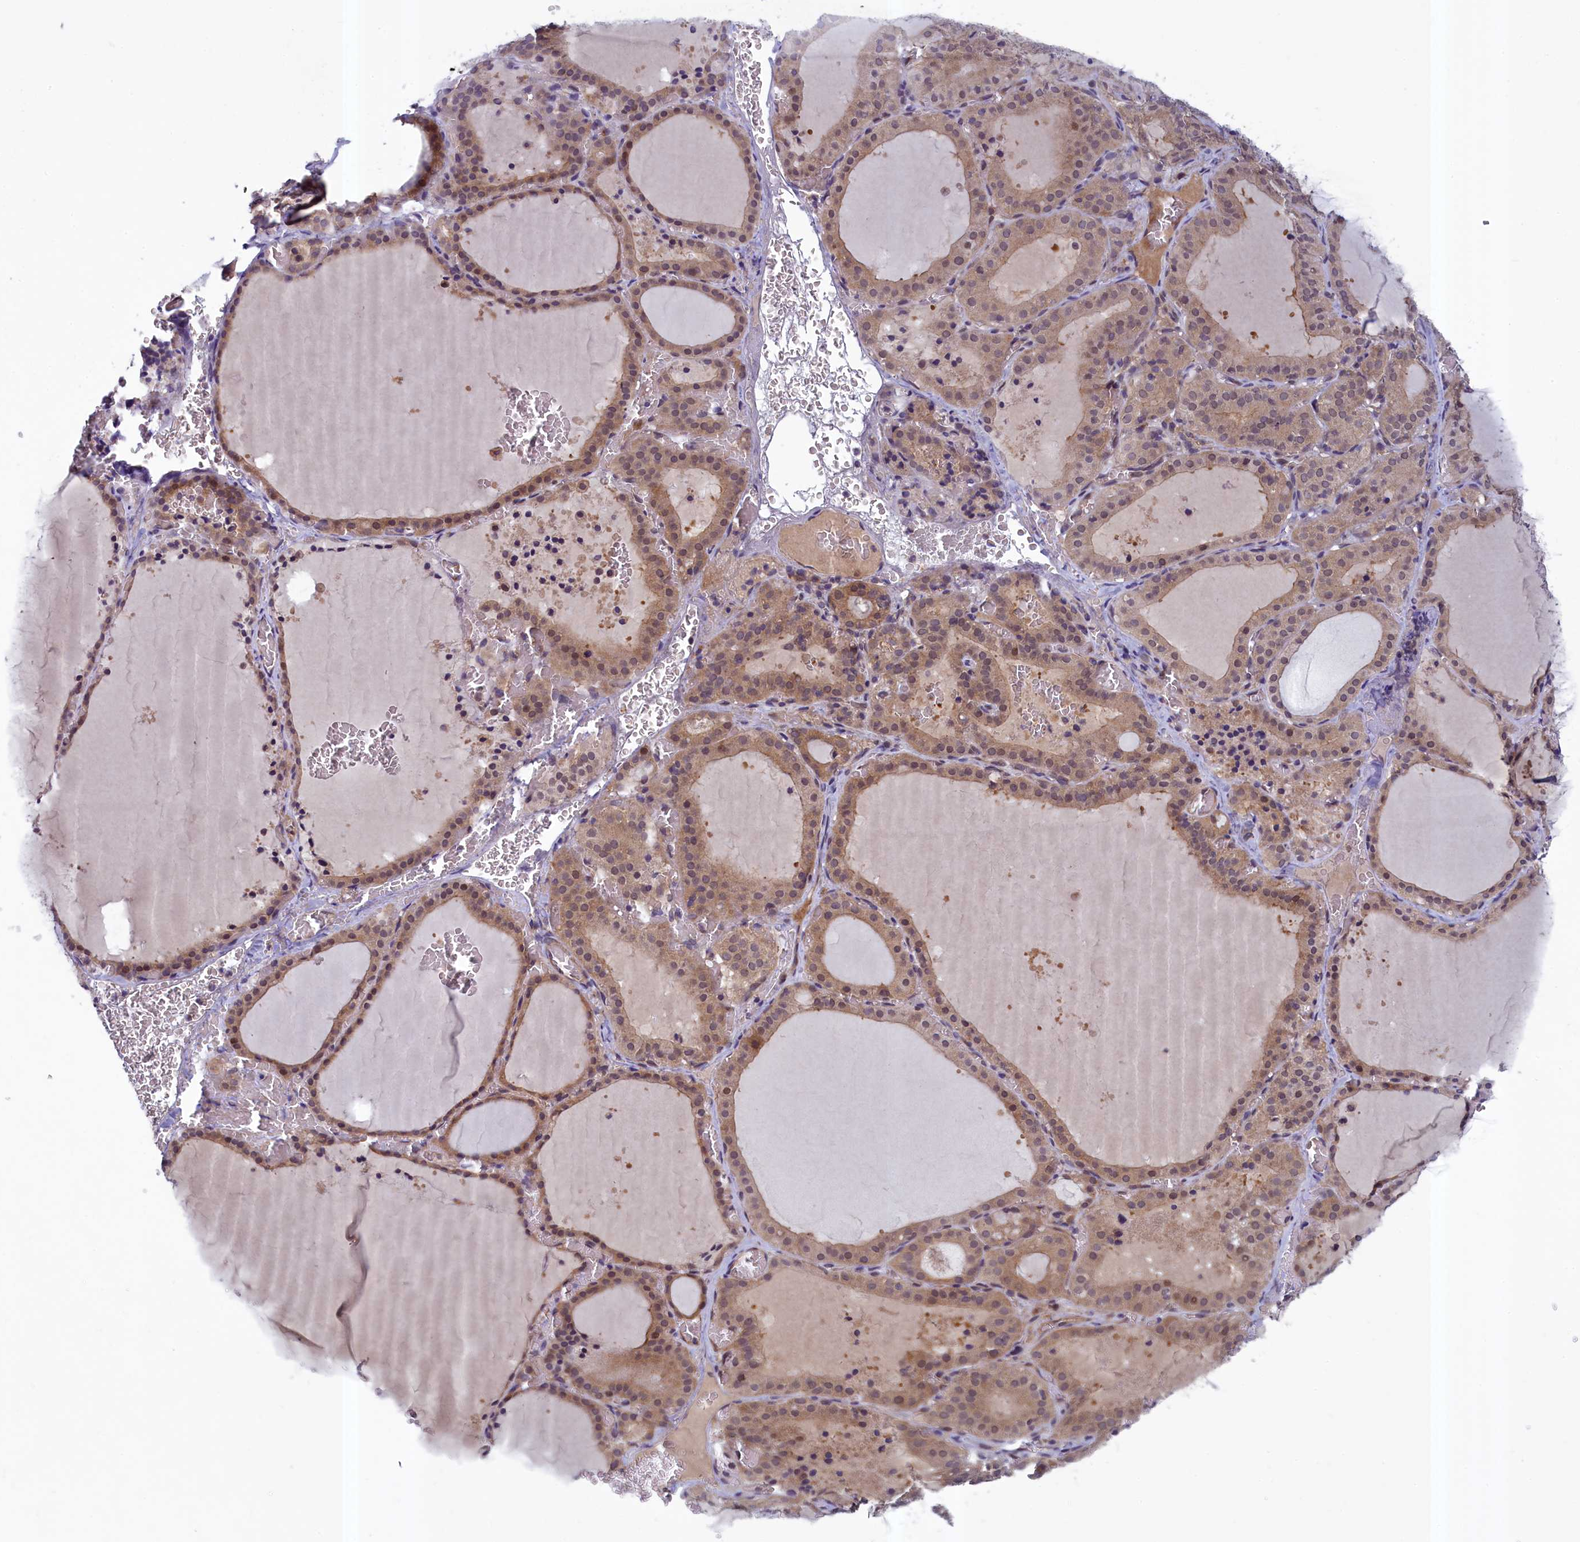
{"staining": {"intensity": "moderate", "quantity": ">75%", "location": "cytoplasmic/membranous"}, "tissue": "thyroid gland", "cell_type": "Glandular cells", "image_type": "normal", "snomed": [{"axis": "morphology", "description": "Normal tissue, NOS"}, {"axis": "topography", "description": "Thyroid gland"}], "caption": "Human thyroid gland stained for a protein (brown) demonstrates moderate cytoplasmic/membranous positive expression in approximately >75% of glandular cells.", "gene": "NUBP1", "patient": {"sex": "female", "age": 39}}